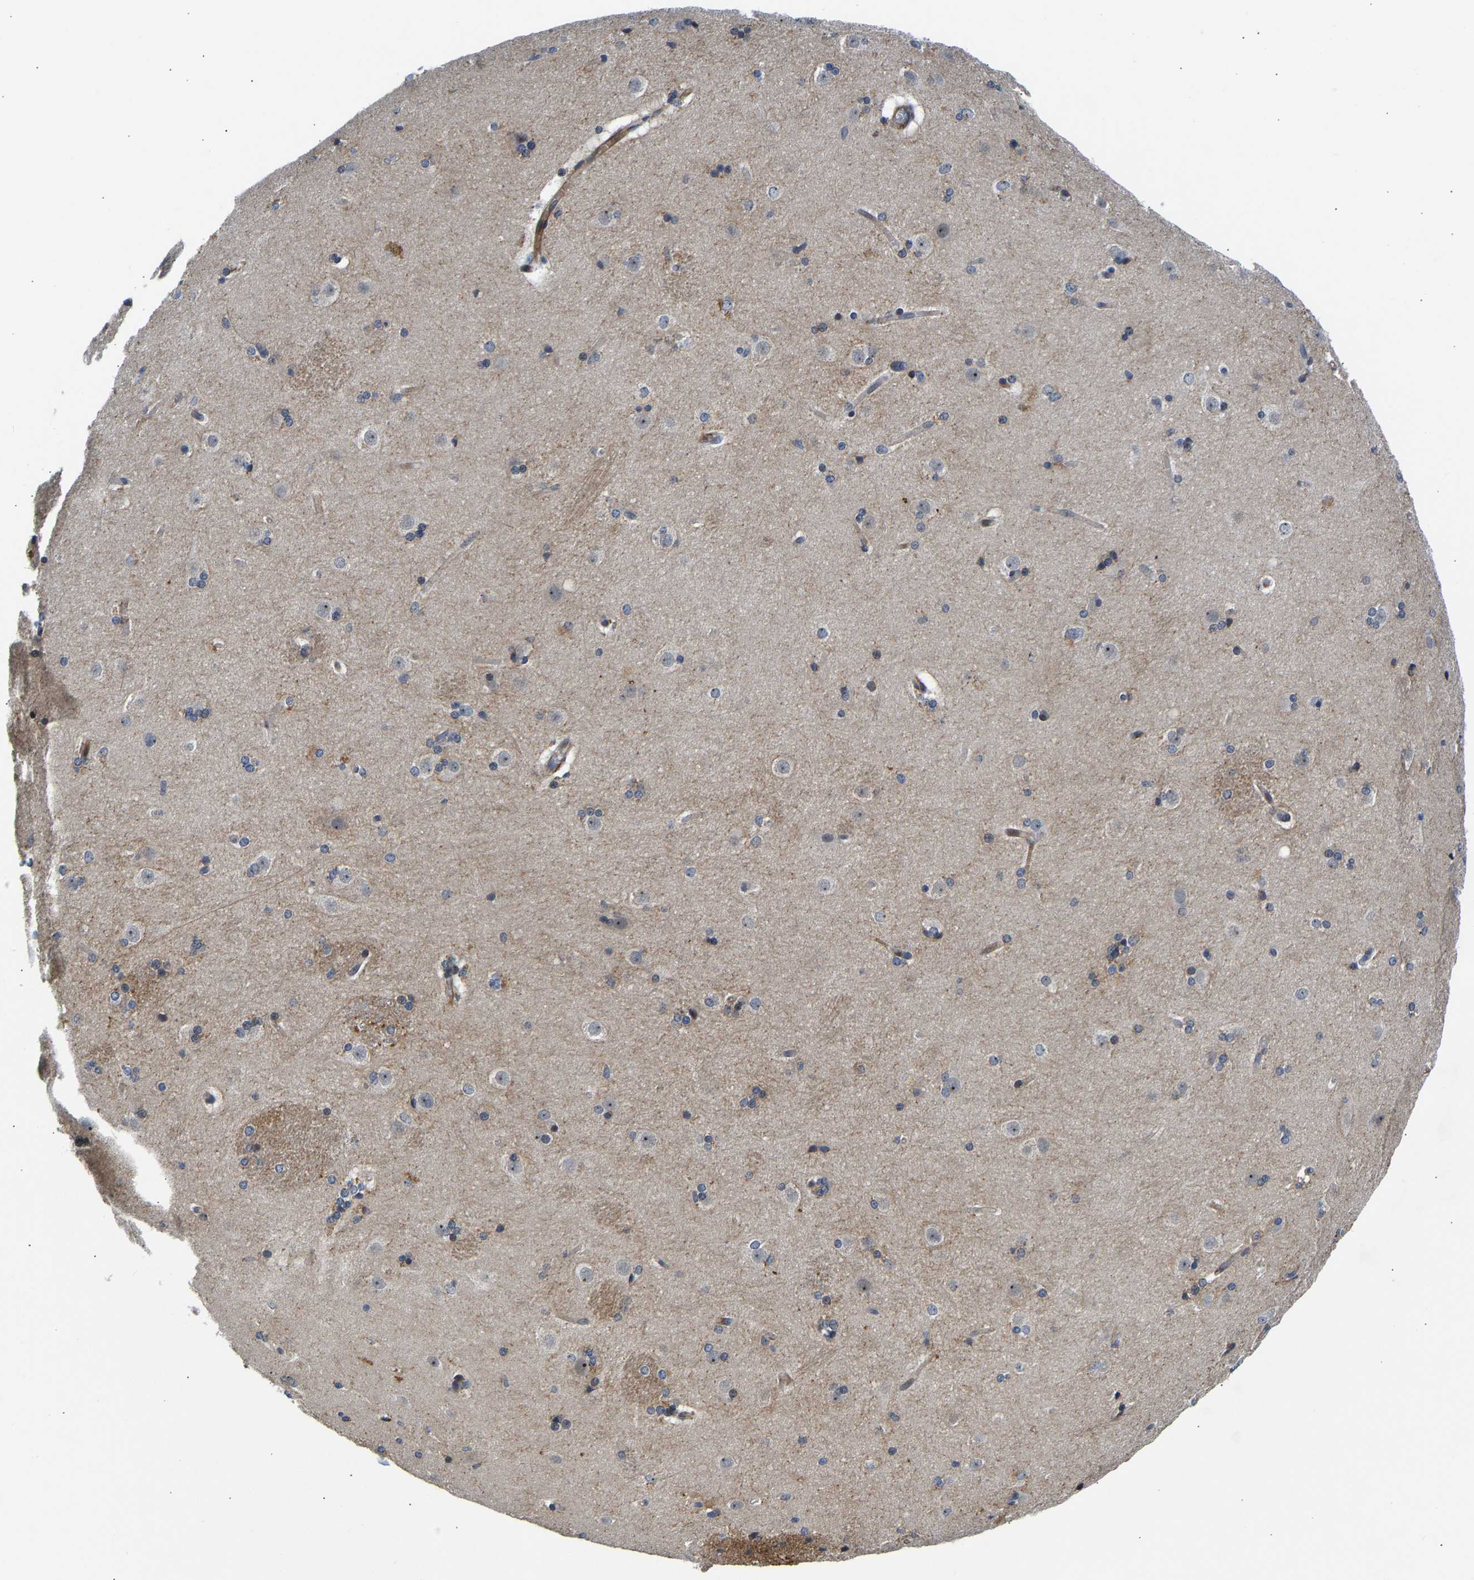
{"staining": {"intensity": "negative", "quantity": "none", "location": "none"}, "tissue": "caudate", "cell_type": "Glial cells", "image_type": "normal", "snomed": [{"axis": "morphology", "description": "Normal tissue, NOS"}, {"axis": "topography", "description": "Lateral ventricle wall"}], "caption": "An IHC micrograph of benign caudate is shown. There is no staining in glial cells of caudate.", "gene": "RESF1", "patient": {"sex": "female", "age": 19}}